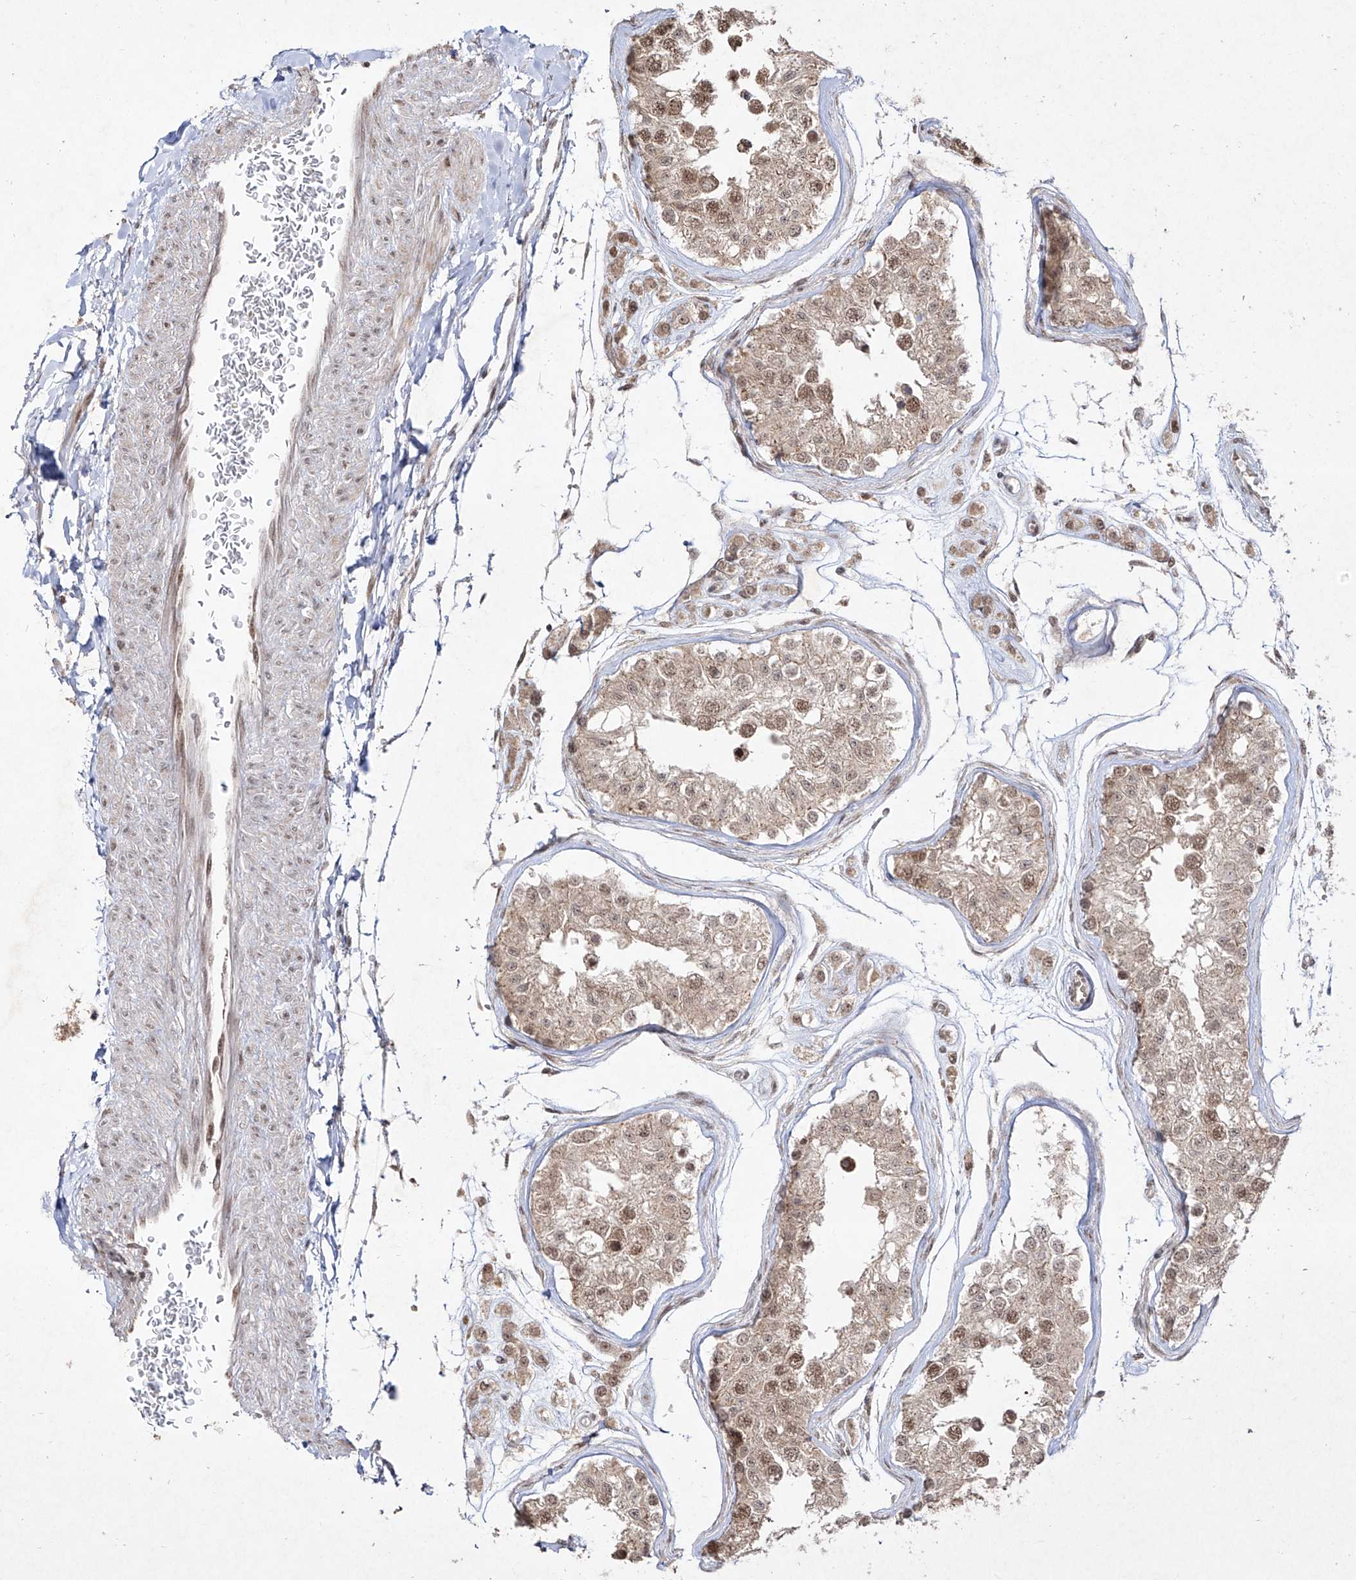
{"staining": {"intensity": "moderate", "quantity": ">75%", "location": "cytoplasmic/membranous,nuclear"}, "tissue": "testis", "cell_type": "Cells in seminiferous ducts", "image_type": "normal", "snomed": [{"axis": "morphology", "description": "Normal tissue, NOS"}, {"axis": "morphology", "description": "Adenocarcinoma, metastatic, NOS"}, {"axis": "topography", "description": "Testis"}], "caption": "Immunohistochemical staining of unremarkable testis shows >75% levels of moderate cytoplasmic/membranous,nuclear protein expression in approximately >75% of cells in seminiferous ducts.", "gene": "SNRNP27", "patient": {"sex": "male", "age": 26}}